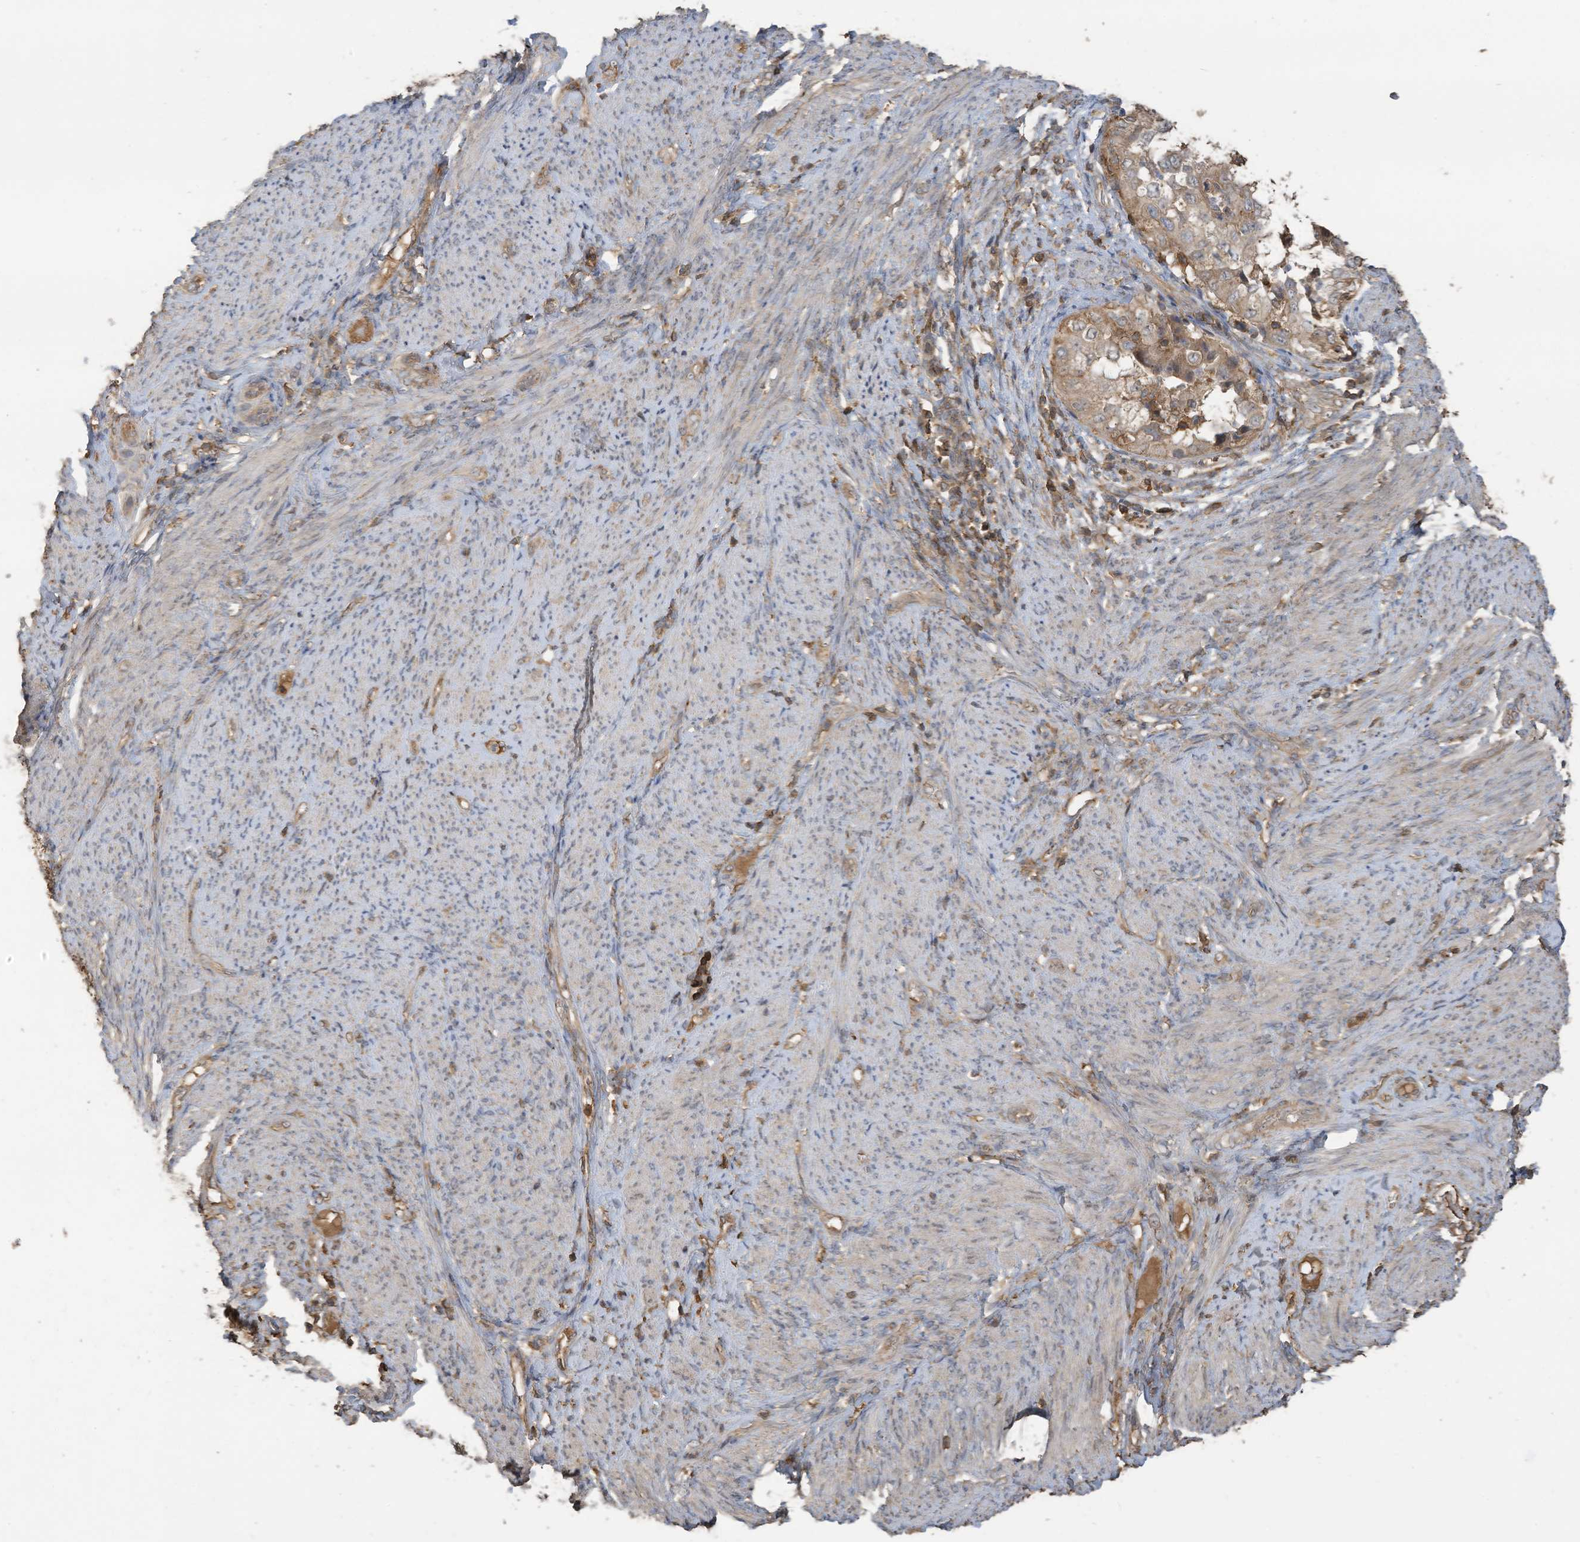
{"staining": {"intensity": "moderate", "quantity": ">75%", "location": "cytoplasmic/membranous"}, "tissue": "endometrial cancer", "cell_type": "Tumor cells", "image_type": "cancer", "snomed": [{"axis": "morphology", "description": "Adenocarcinoma, NOS"}, {"axis": "topography", "description": "Endometrium"}], "caption": "A histopathology image showing moderate cytoplasmic/membranous expression in approximately >75% of tumor cells in adenocarcinoma (endometrial), as visualized by brown immunohistochemical staining.", "gene": "COX10", "patient": {"sex": "female", "age": 85}}